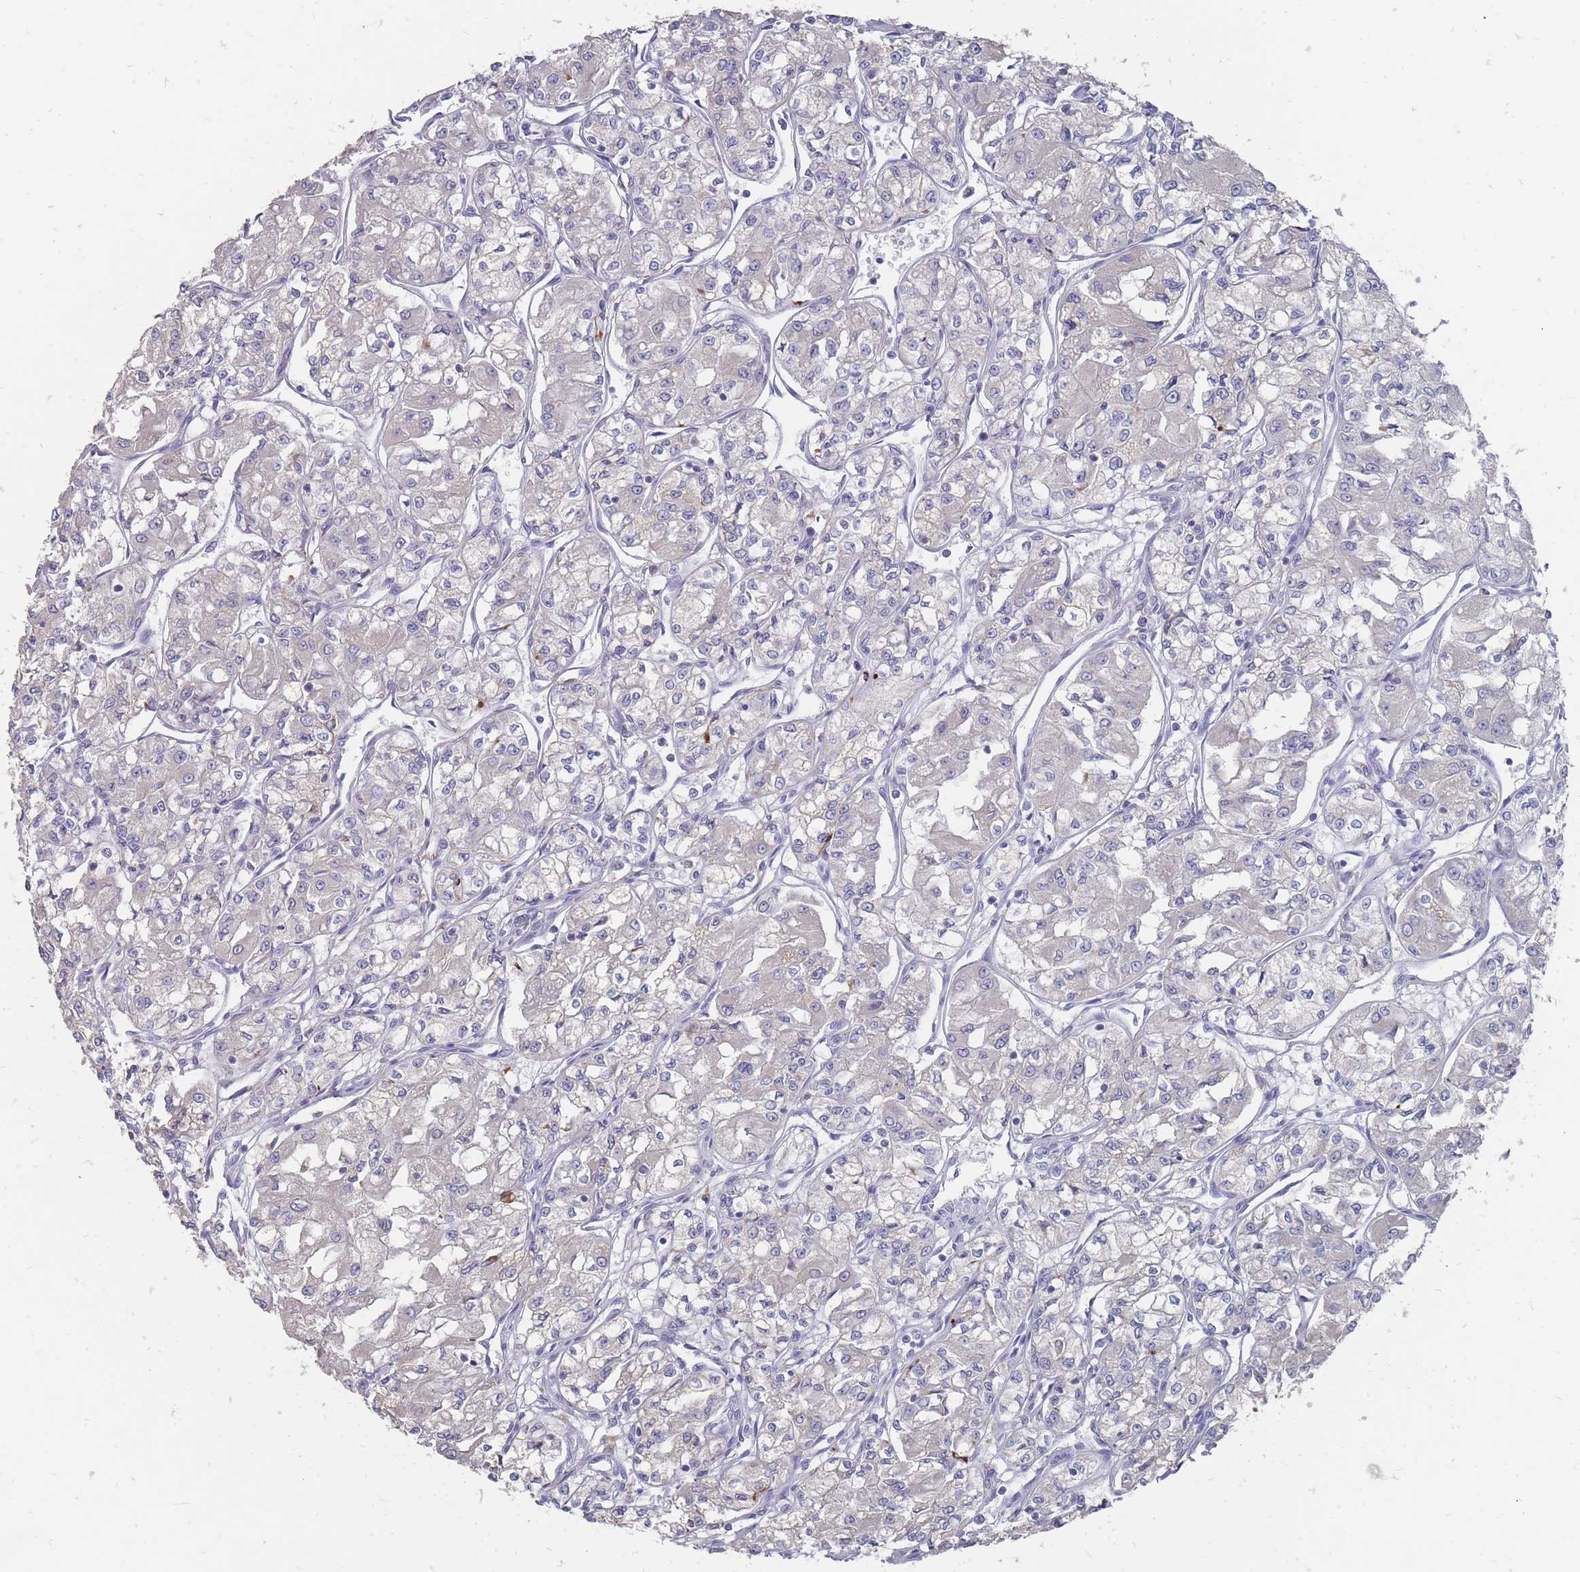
{"staining": {"intensity": "negative", "quantity": "none", "location": "none"}, "tissue": "renal cancer", "cell_type": "Tumor cells", "image_type": "cancer", "snomed": [{"axis": "morphology", "description": "Adenocarcinoma, NOS"}, {"axis": "topography", "description": "Kidney"}], "caption": "High magnification brightfield microscopy of renal adenocarcinoma stained with DAB (3,3'-diaminobenzidine) (brown) and counterstained with hematoxylin (blue): tumor cells show no significant staining.", "gene": "OTULINL", "patient": {"sex": "male", "age": 59}}